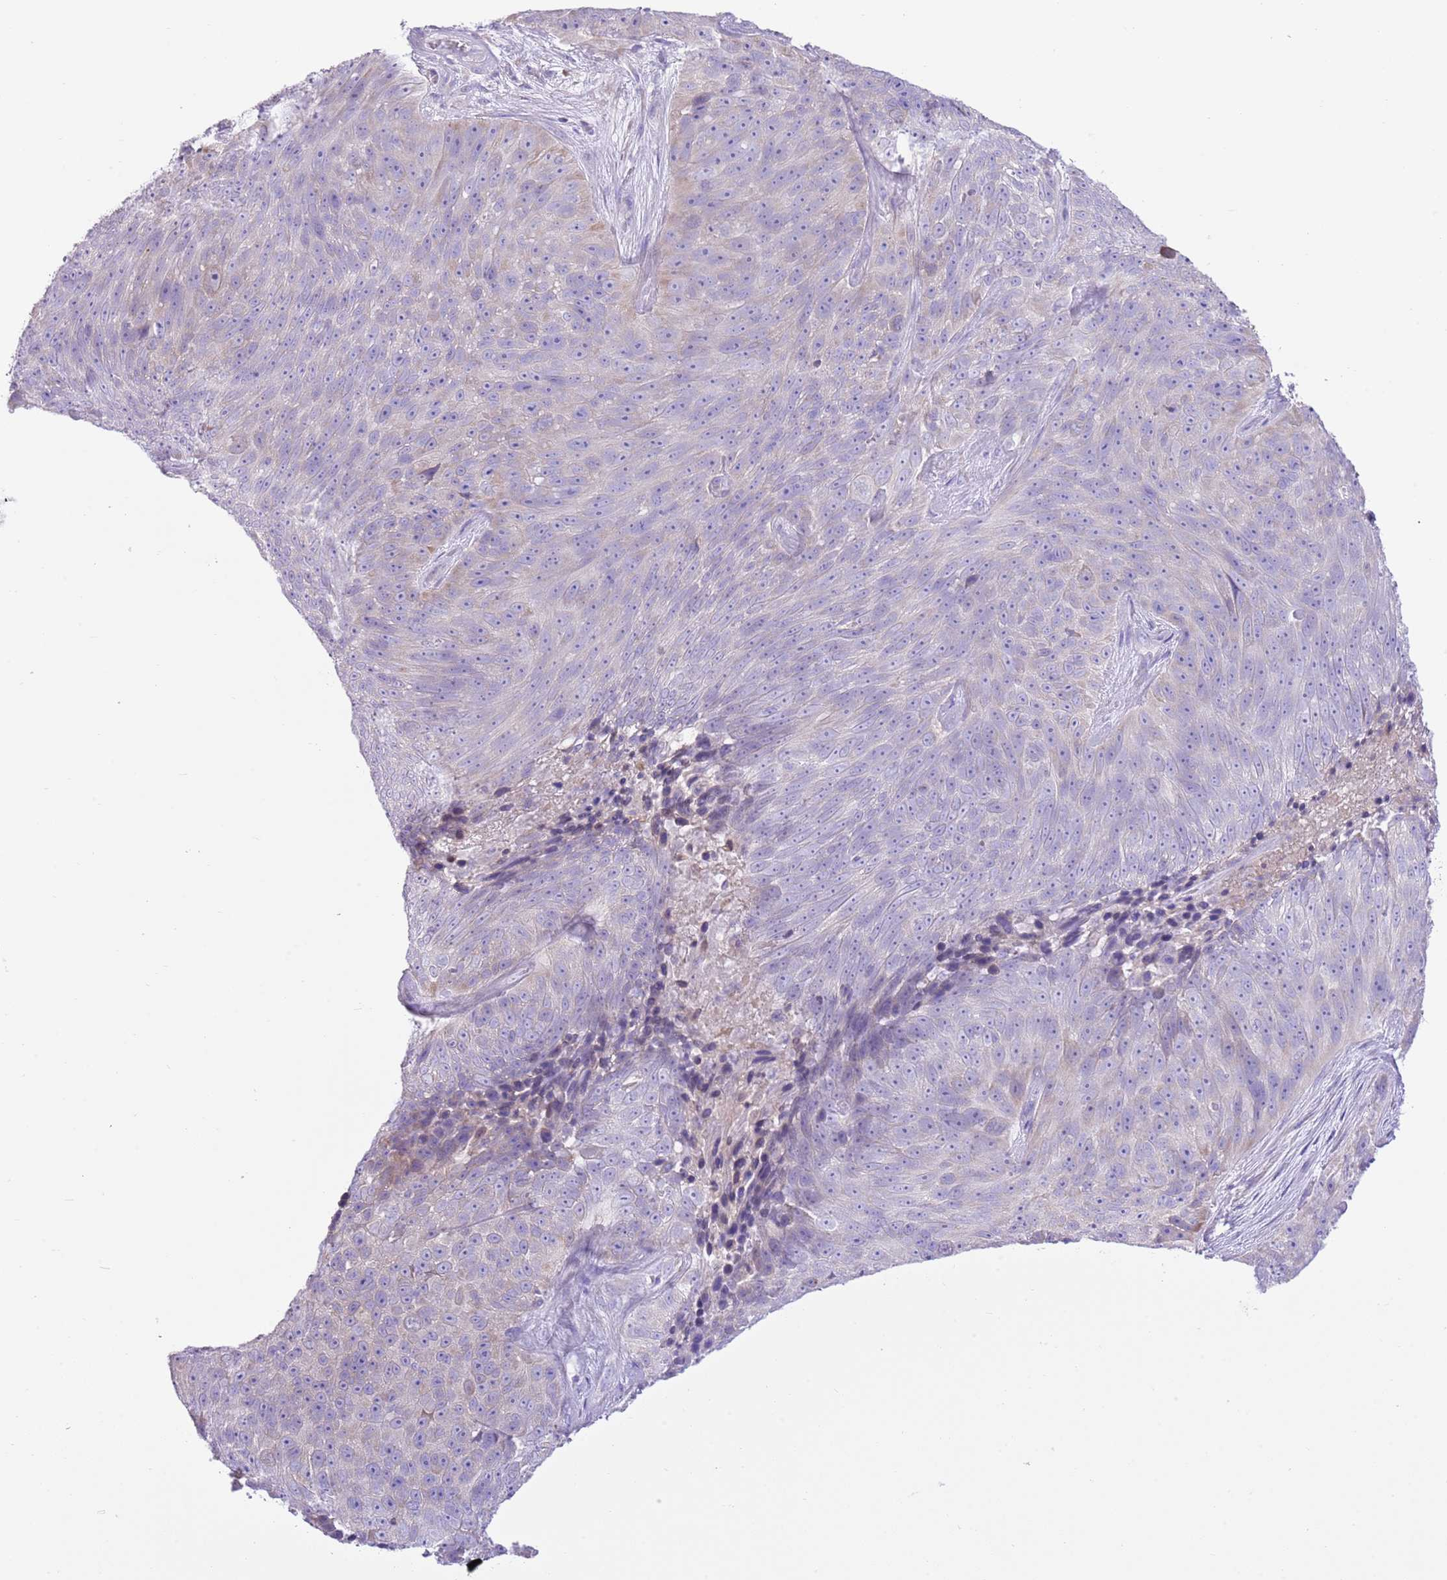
{"staining": {"intensity": "weak", "quantity": "<25%", "location": "cytoplasmic/membranous"}, "tissue": "skin cancer", "cell_type": "Tumor cells", "image_type": "cancer", "snomed": [{"axis": "morphology", "description": "Squamous cell carcinoma, NOS"}, {"axis": "topography", "description": "Skin"}], "caption": "This is an IHC histopathology image of skin squamous cell carcinoma. There is no positivity in tumor cells.", "gene": "AAR2", "patient": {"sex": "female", "age": 87}}